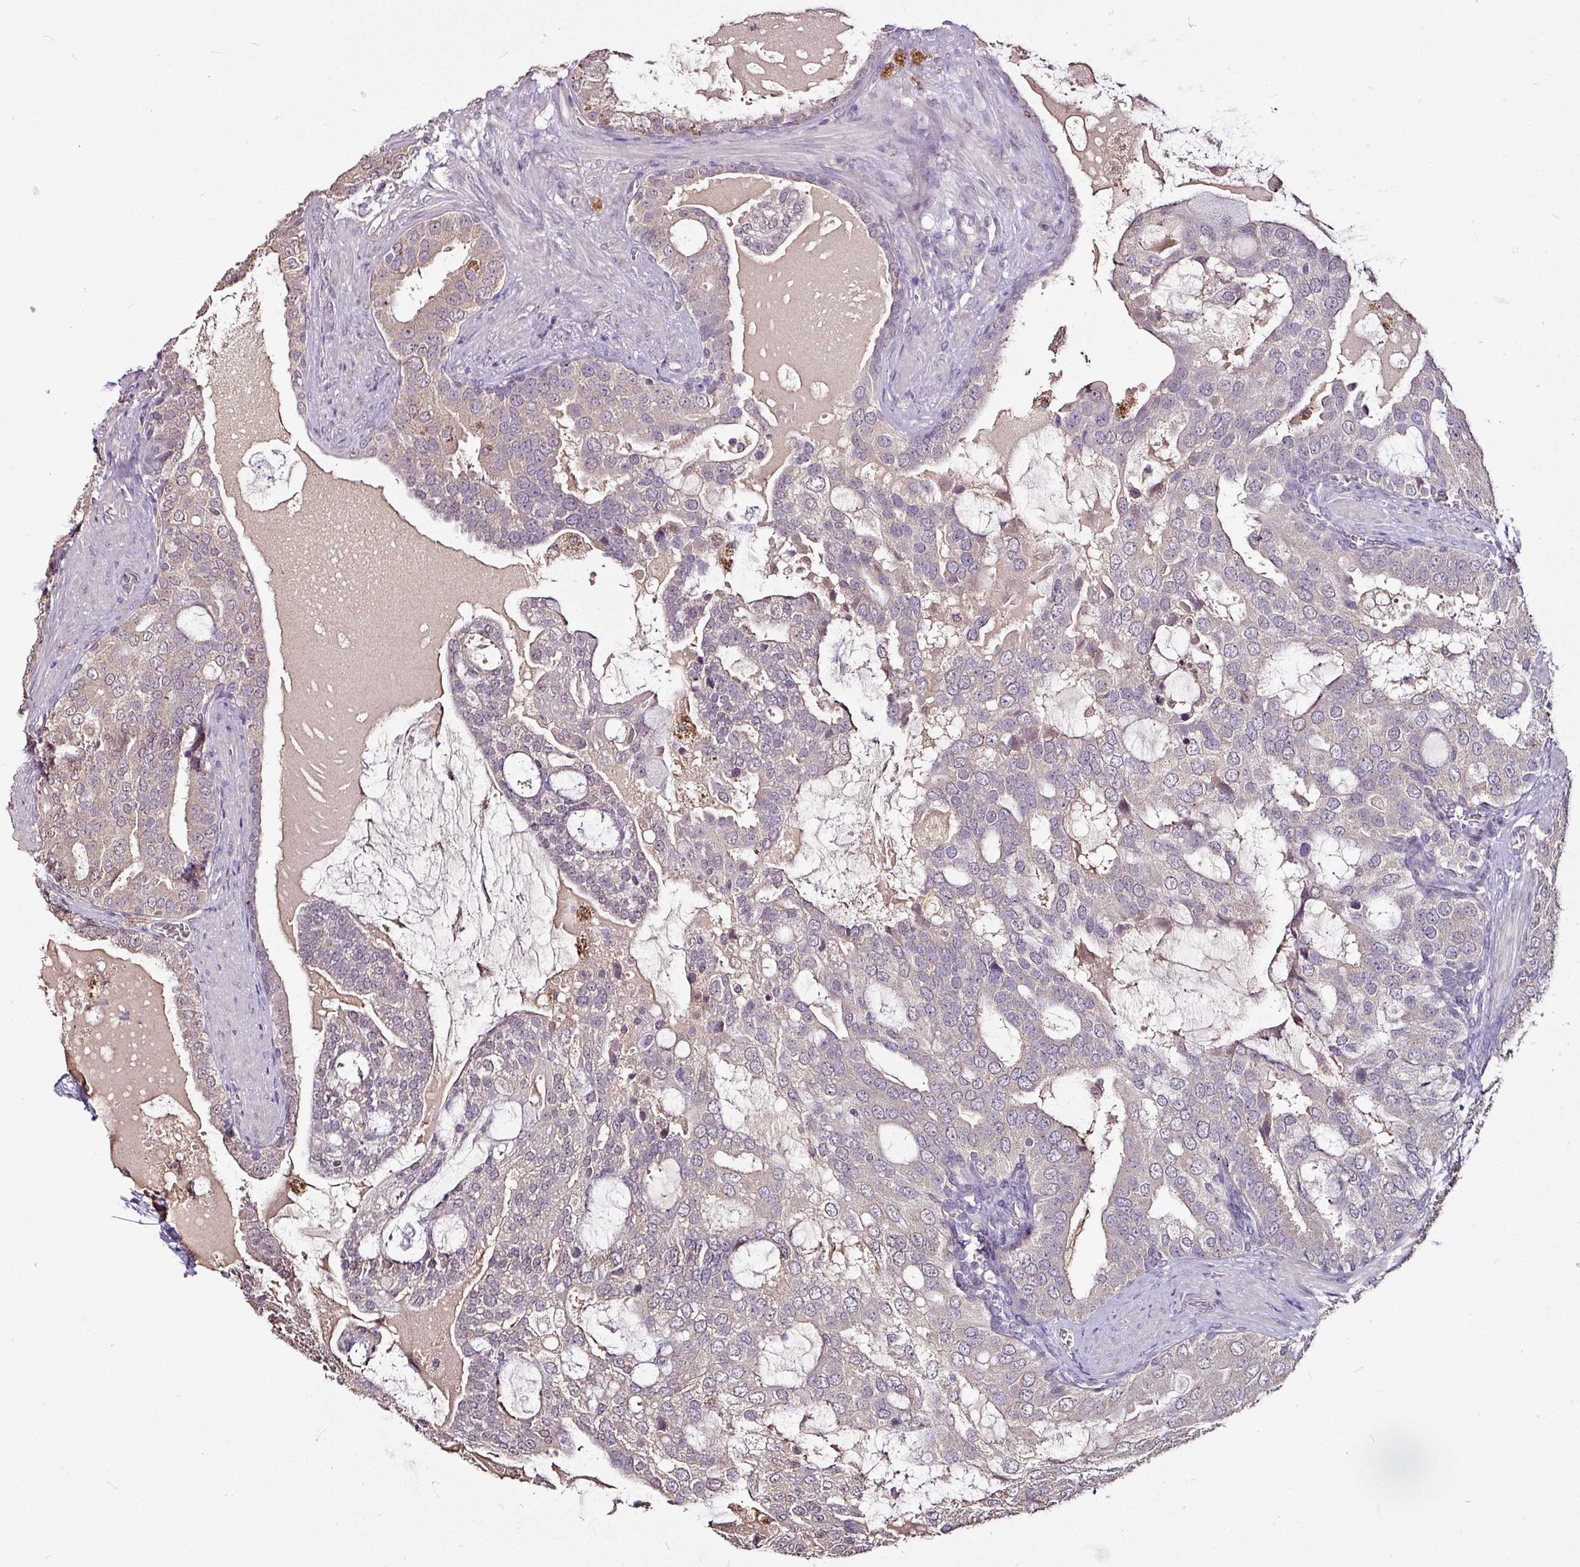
{"staining": {"intensity": "negative", "quantity": "none", "location": "none"}, "tissue": "prostate cancer", "cell_type": "Tumor cells", "image_type": "cancer", "snomed": [{"axis": "morphology", "description": "Adenocarcinoma, High grade"}, {"axis": "topography", "description": "Prostate"}], "caption": "The micrograph shows no significant positivity in tumor cells of prostate cancer (adenocarcinoma (high-grade)).", "gene": "RPL38", "patient": {"sex": "male", "age": 55}}